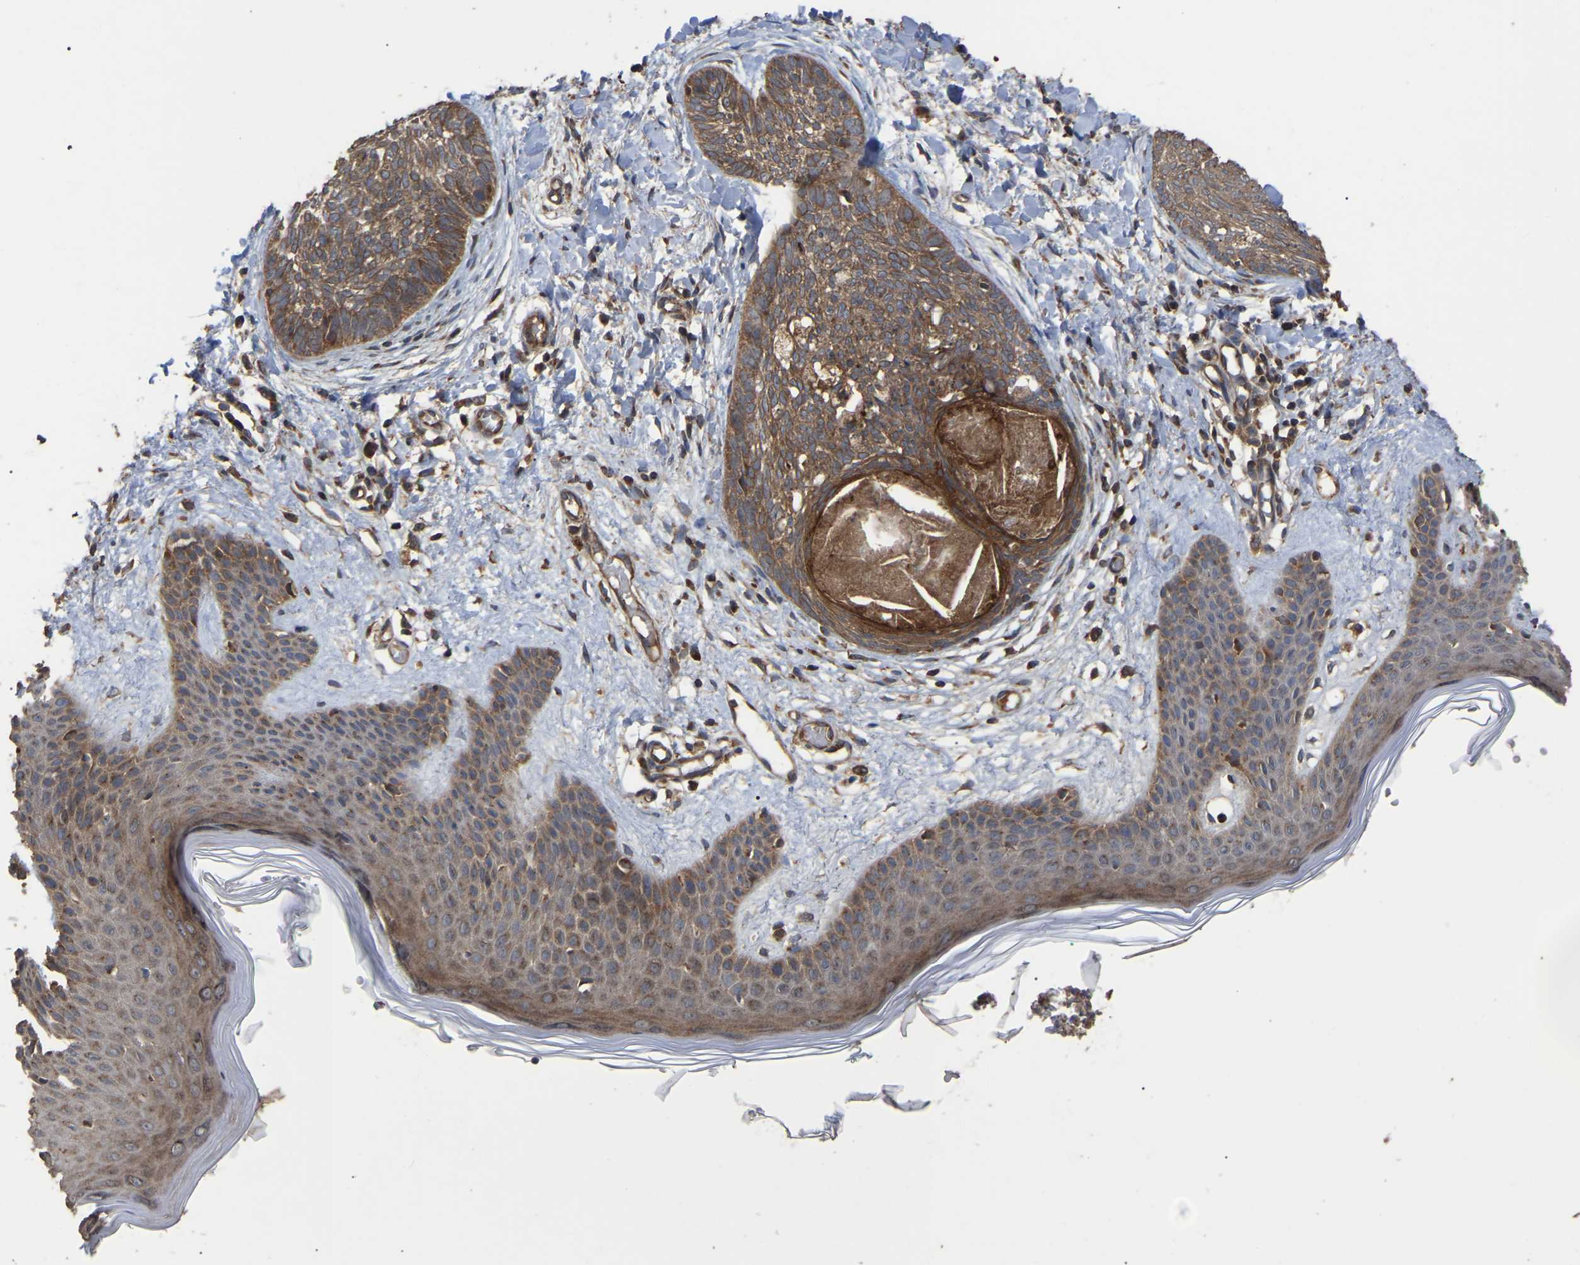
{"staining": {"intensity": "moderate", "quantity": ">75%", "location": "cytoplasmic/membranous"}, "tissue": "skin cancer", "cell_type": "Tumor cells", "image_type": "cancer", "snomed": [{"axis": "morphology", "description": "Basal cell carcinoma"}, {"axis": "topography", "description": "Skin"}], "caption": "A histopathology image of human skin cancer (basal cell carcinoma) stained for a protein exhibits moderate cytoplasmic/membranous brown staining in tumor cells.", "gene": "GCC1", "patient": {"sex": "female", "age": 59}}